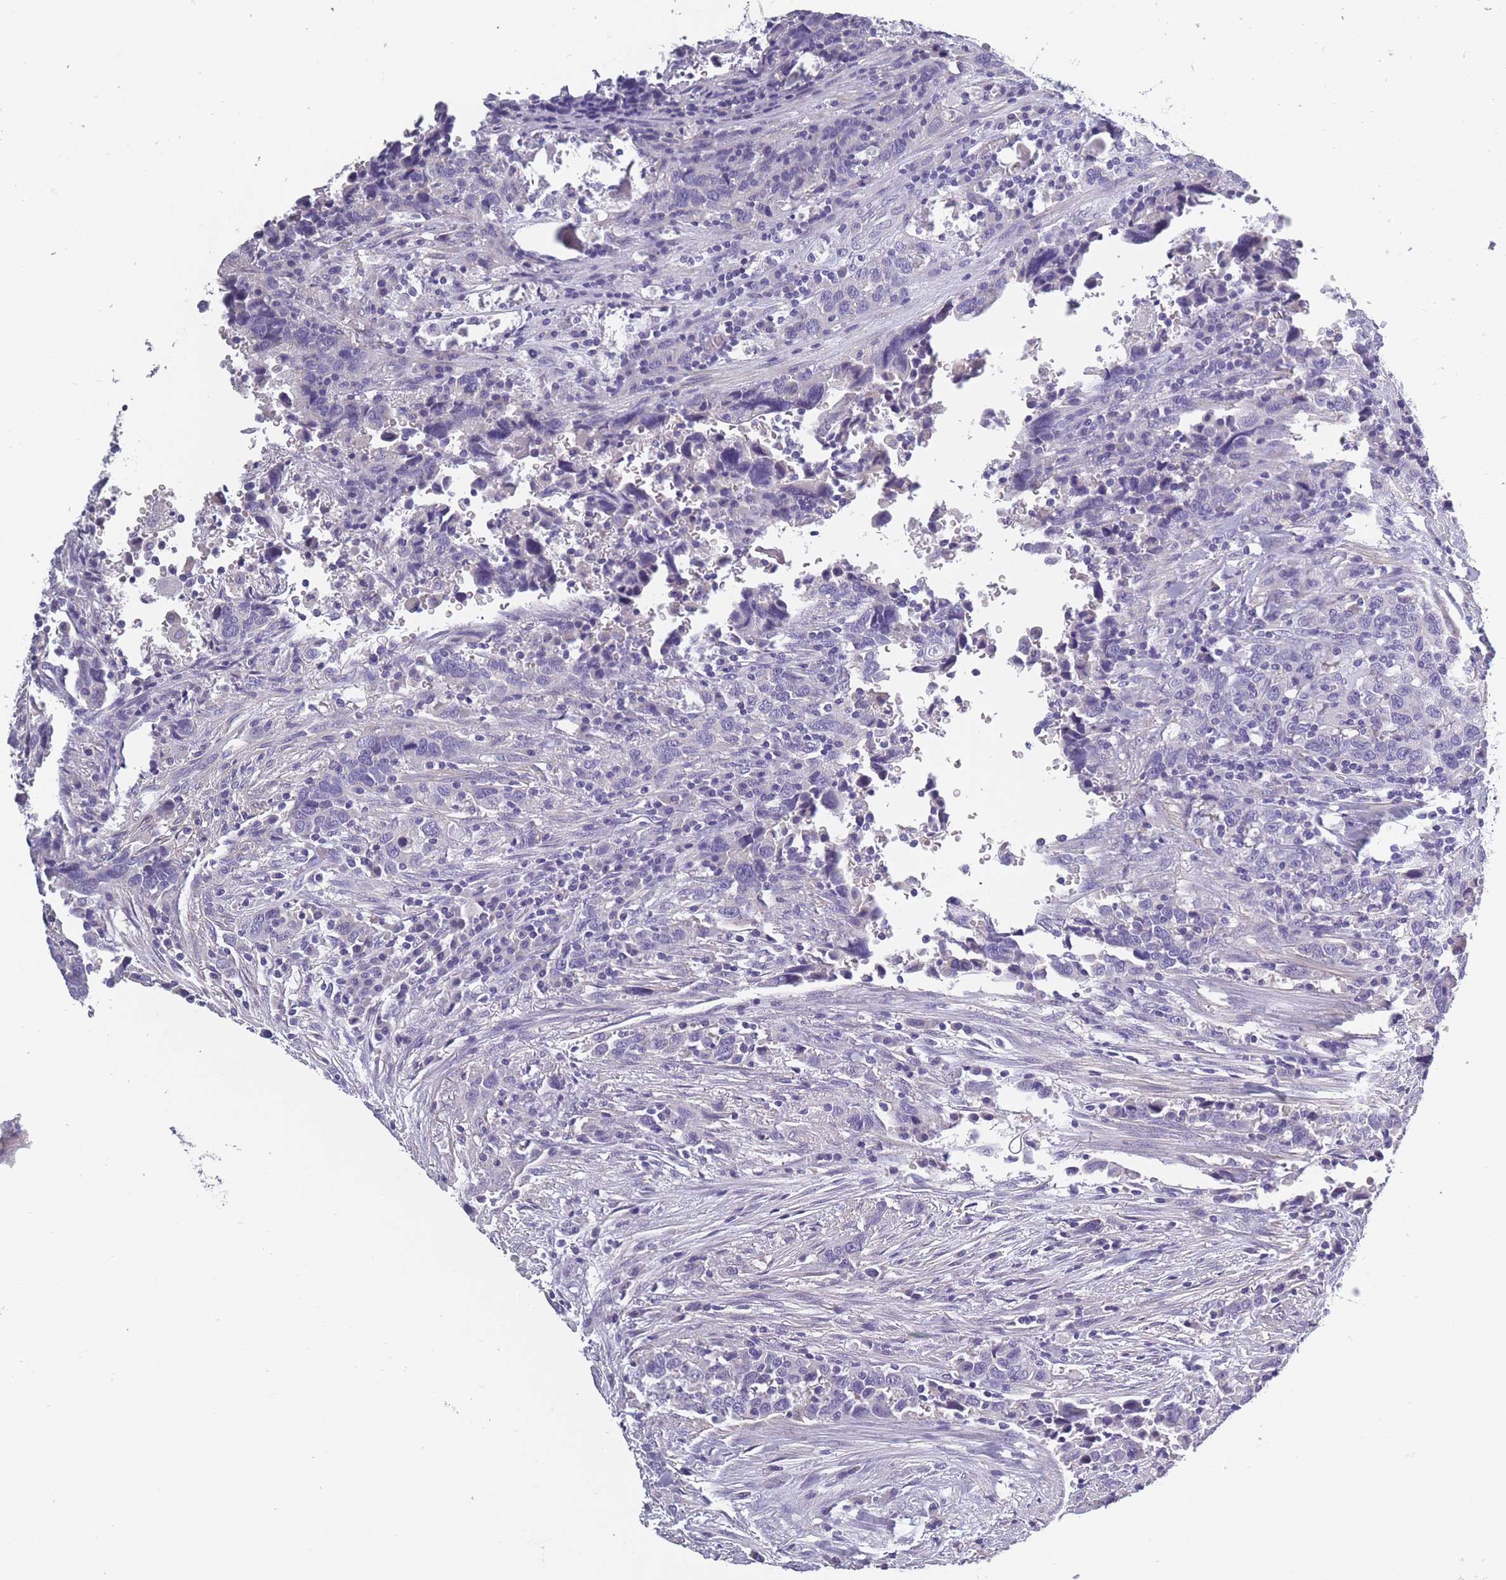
{"staining": {"intensity": "negative", "quantity": "none", "location": "none"}, "tissue": "urothelial cancer", "cell_type": "Tumor cells", "image_type": "cancer", "snomed": [{"axis": "morphology", "description": "Urothelial carcinoma, High grade"}, {"axis": "topography", "description": "Urinary bladder"}], "caption": "High-grade urothelial carcinoma was stained to show a protein in brown. There is no significant staining in tumor cells.", "gene": "OR4C5", "patient": {"sex": "male", "age": 61}}